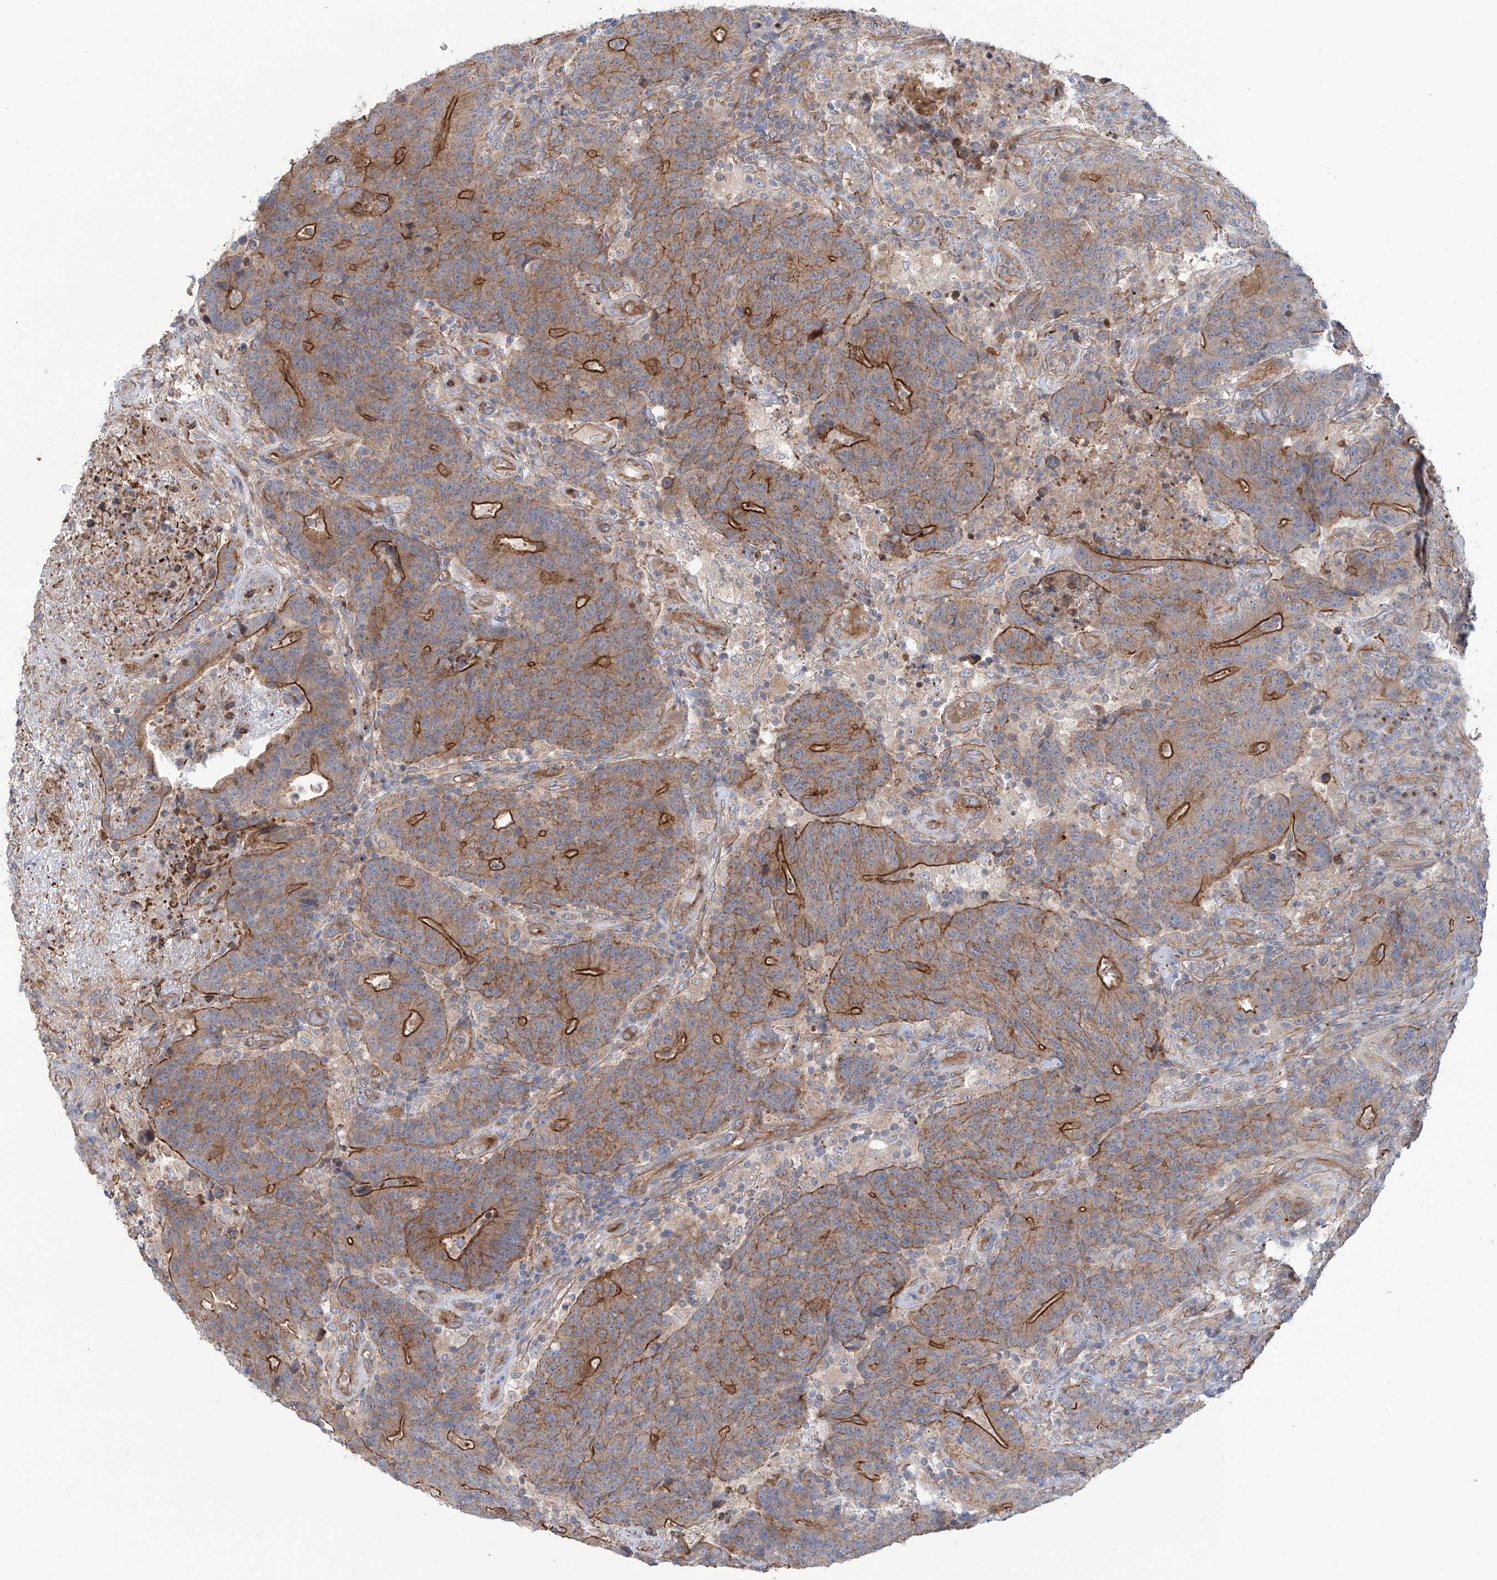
{"staining": {"intensity": "strong", "quantity": "25%-75%", "location": "cytoplasmic/membranous"}, "tissue": "colorectal cancer", "cell_type": "Tumor cells", "image_type": "cancer", "snomed": [{"axis": "morphology", "description": "Normal tissue, NOS"}, {"axis": "morphology", "description": "Adenocarcinoma, NOS"}, {"axis": "topography", "description": "Colon"}], "caption": "Protein expression analysis of human adenocarcinoma (colorectal) reveals strong cytoplasmic/membranous staining in about 25%-75% of tumor cells. (IHC, brightfield microscopy, high magnification).", "gene": "TMEM209", "patient": {"sex": "female", "age": 75}}